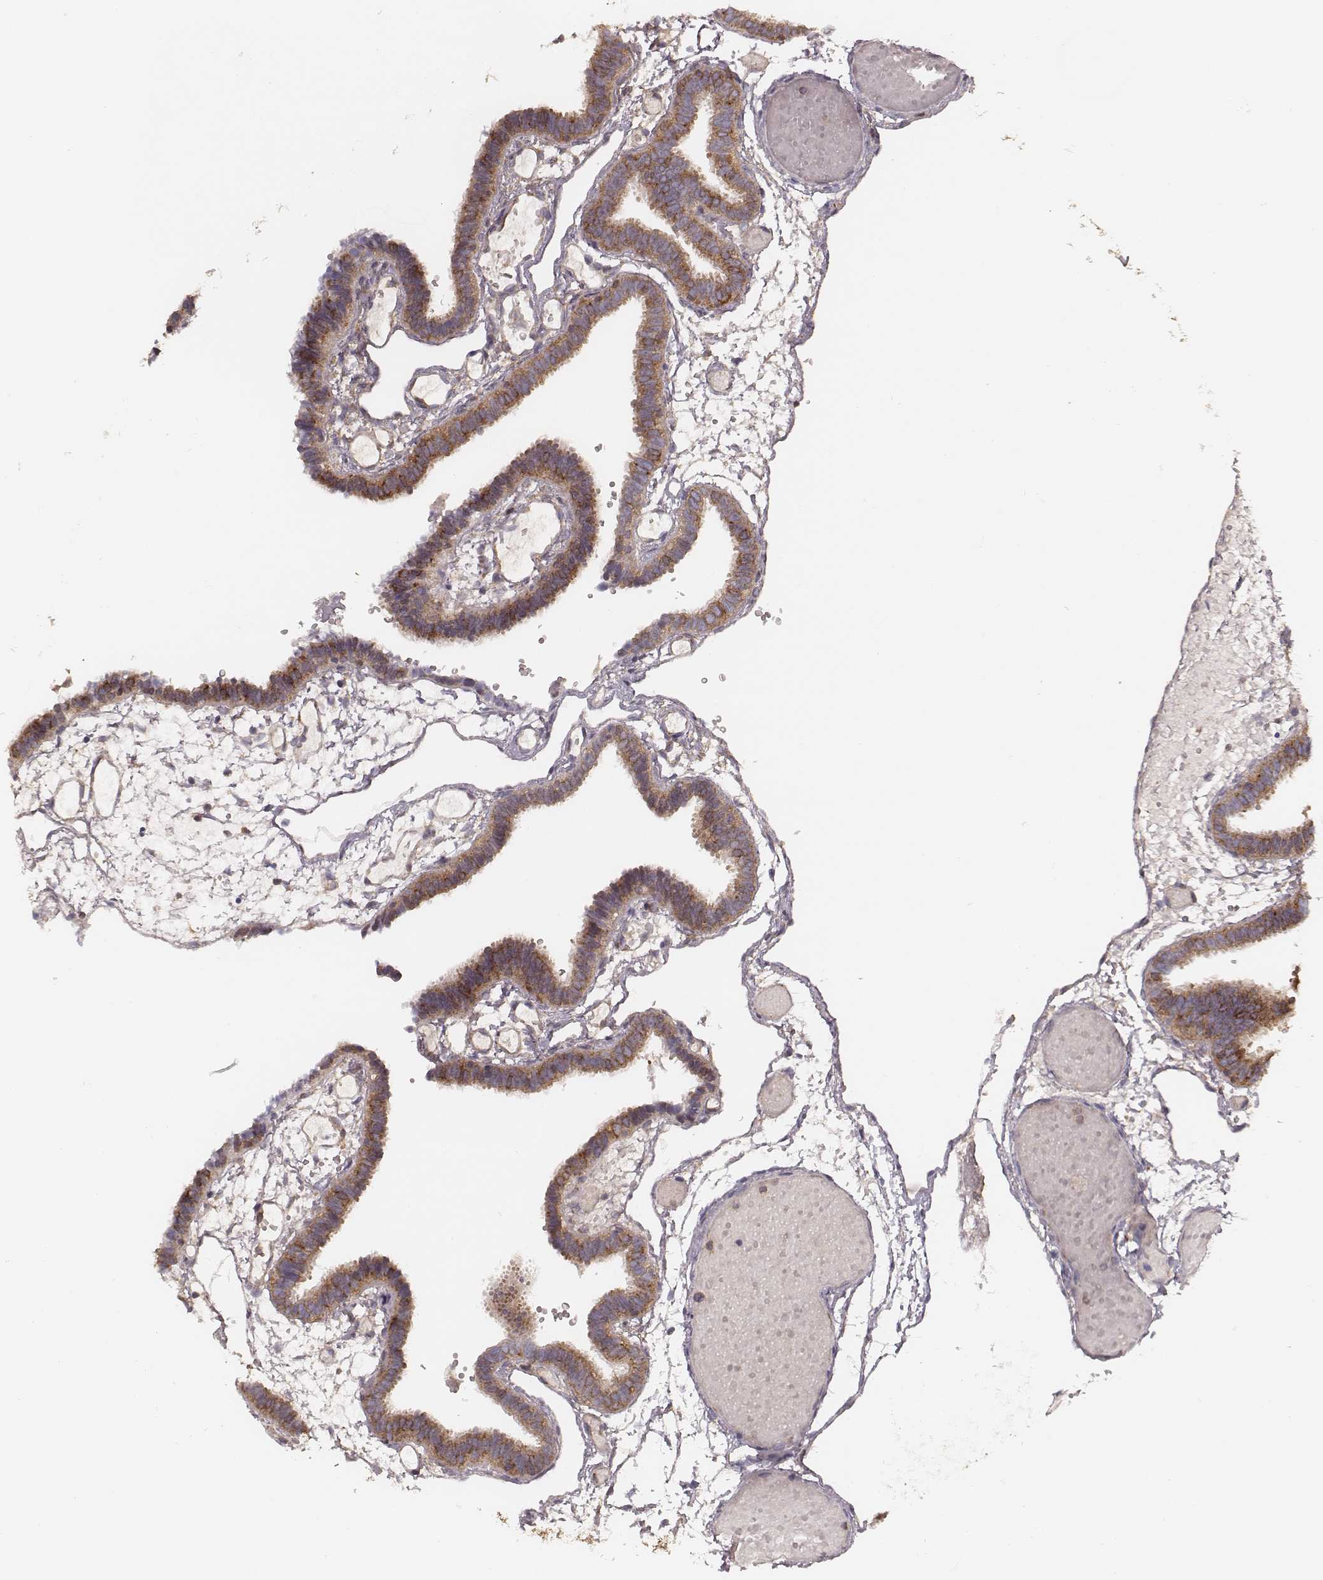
{"staining": {"intensity": "moderate", "quantity": ">75%", "location": "cytoplasmic/membranous"}, "tissue": "fallopian tube", "cell_type": "Glandular cells", "image_type": "normal", "snomed": [{"axis": "morphology", "description": "Normal tissue, NOS"}, {"axis": "topography", "description": "Fallopian tube"}], "caption": "The photomicrograph shows staining of unremarkable fallopian tube, revealing moderate cytoplasmic/membranous protein staining (brown color) within glandular cells.", "gene": "CARS1", "patient": {"sex": "female", "age": 37}}